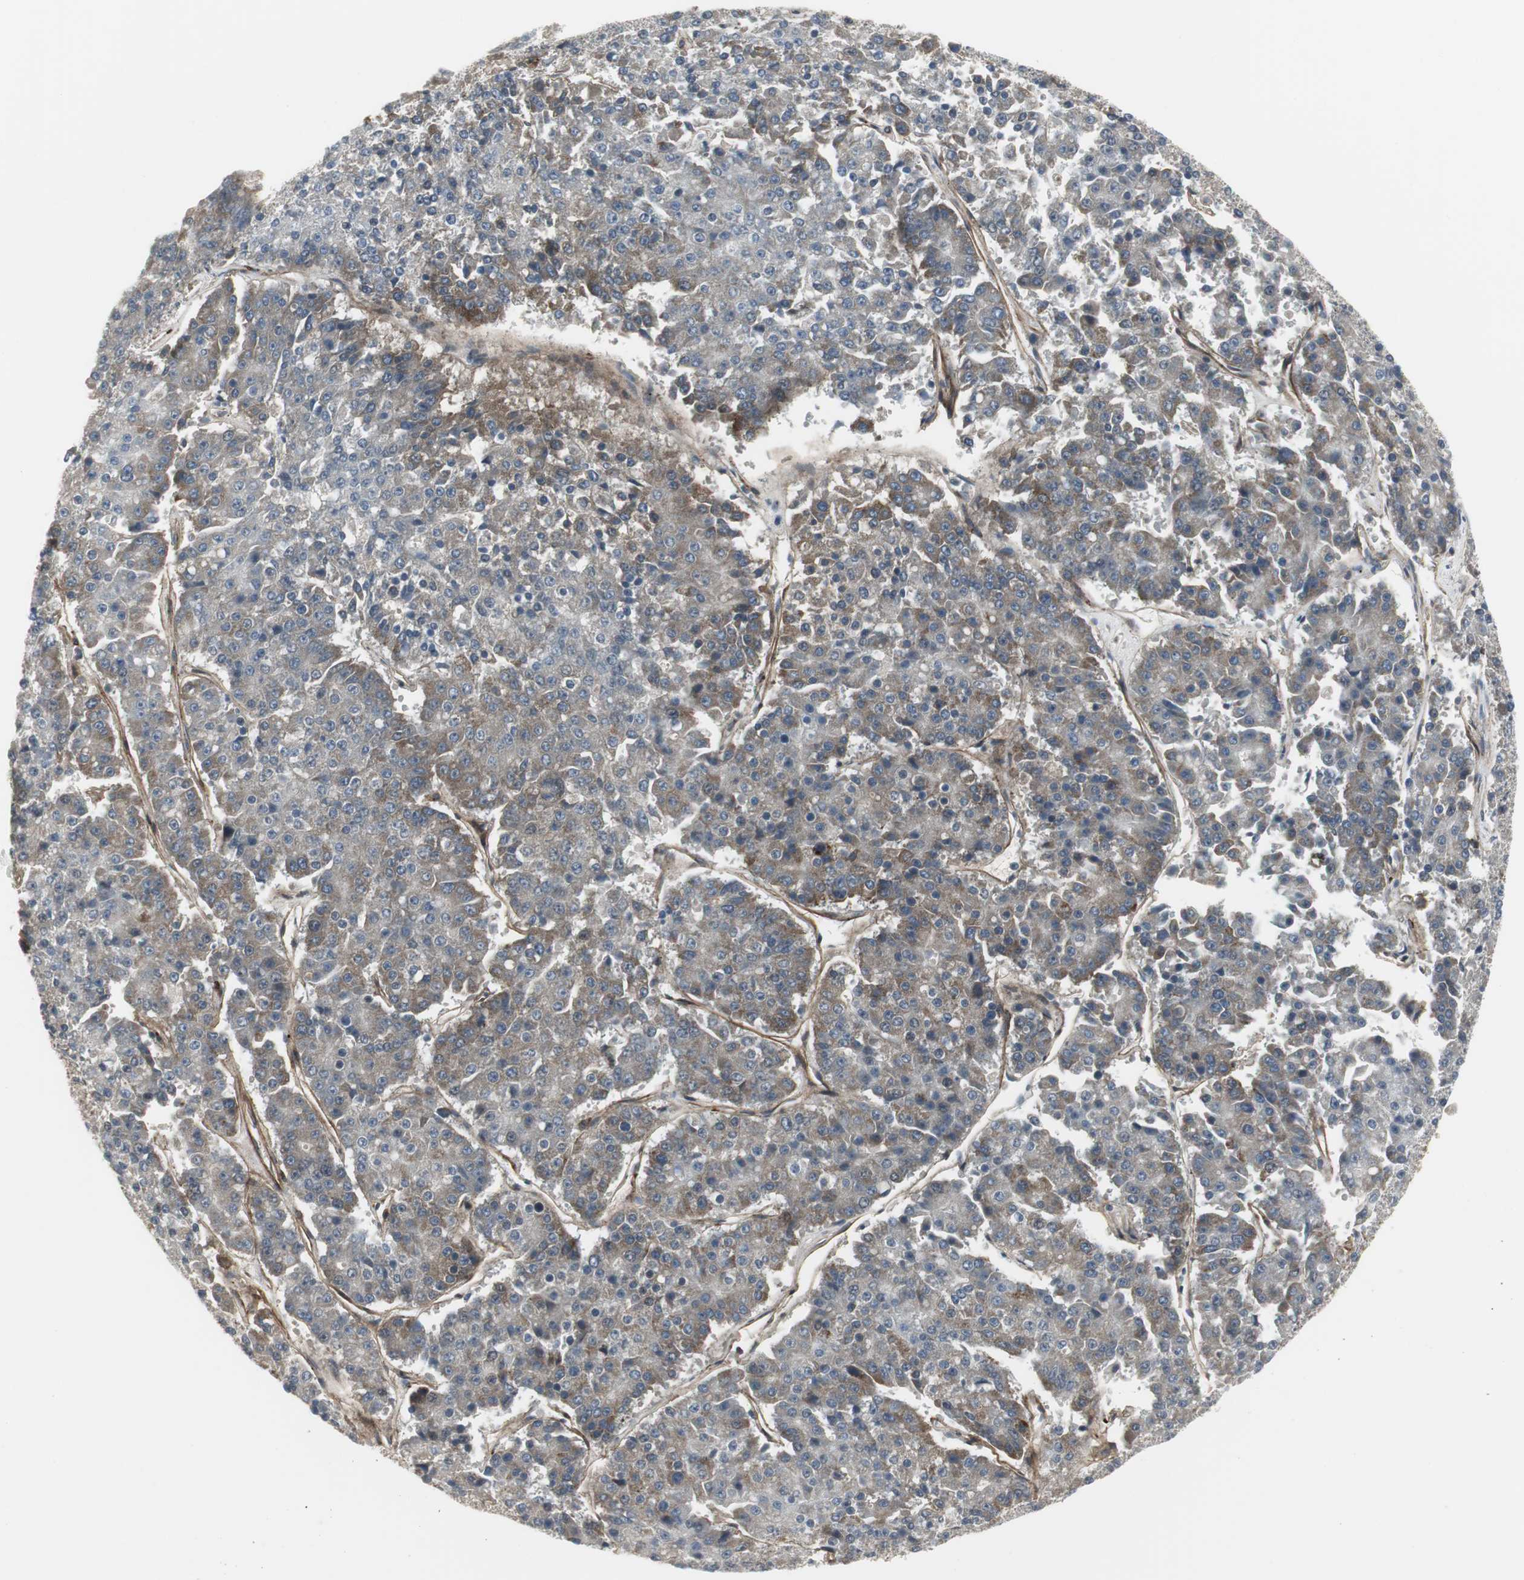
{"staining": {"intensity": "weak", "quantity": "<25%", "location": "cytoplasmic/membranous"}, "tissue": "pancreatic cancer", "cell_type": "Tumor cells", "image_type": "cancer", "snomed": [{"axis": "morphology", "description": "Adenocarcinoma, NOS"}, {"axis": "topography", "description": "Pancreas"}], "caption": "Immunohistochemistry (IHC) histopathology image of human pancreatic cancer stained for a protein (brown), which displays no staining in tumor cells.", "gene": "SCYL3", "patient": {"sex": "male", "age": 50}}